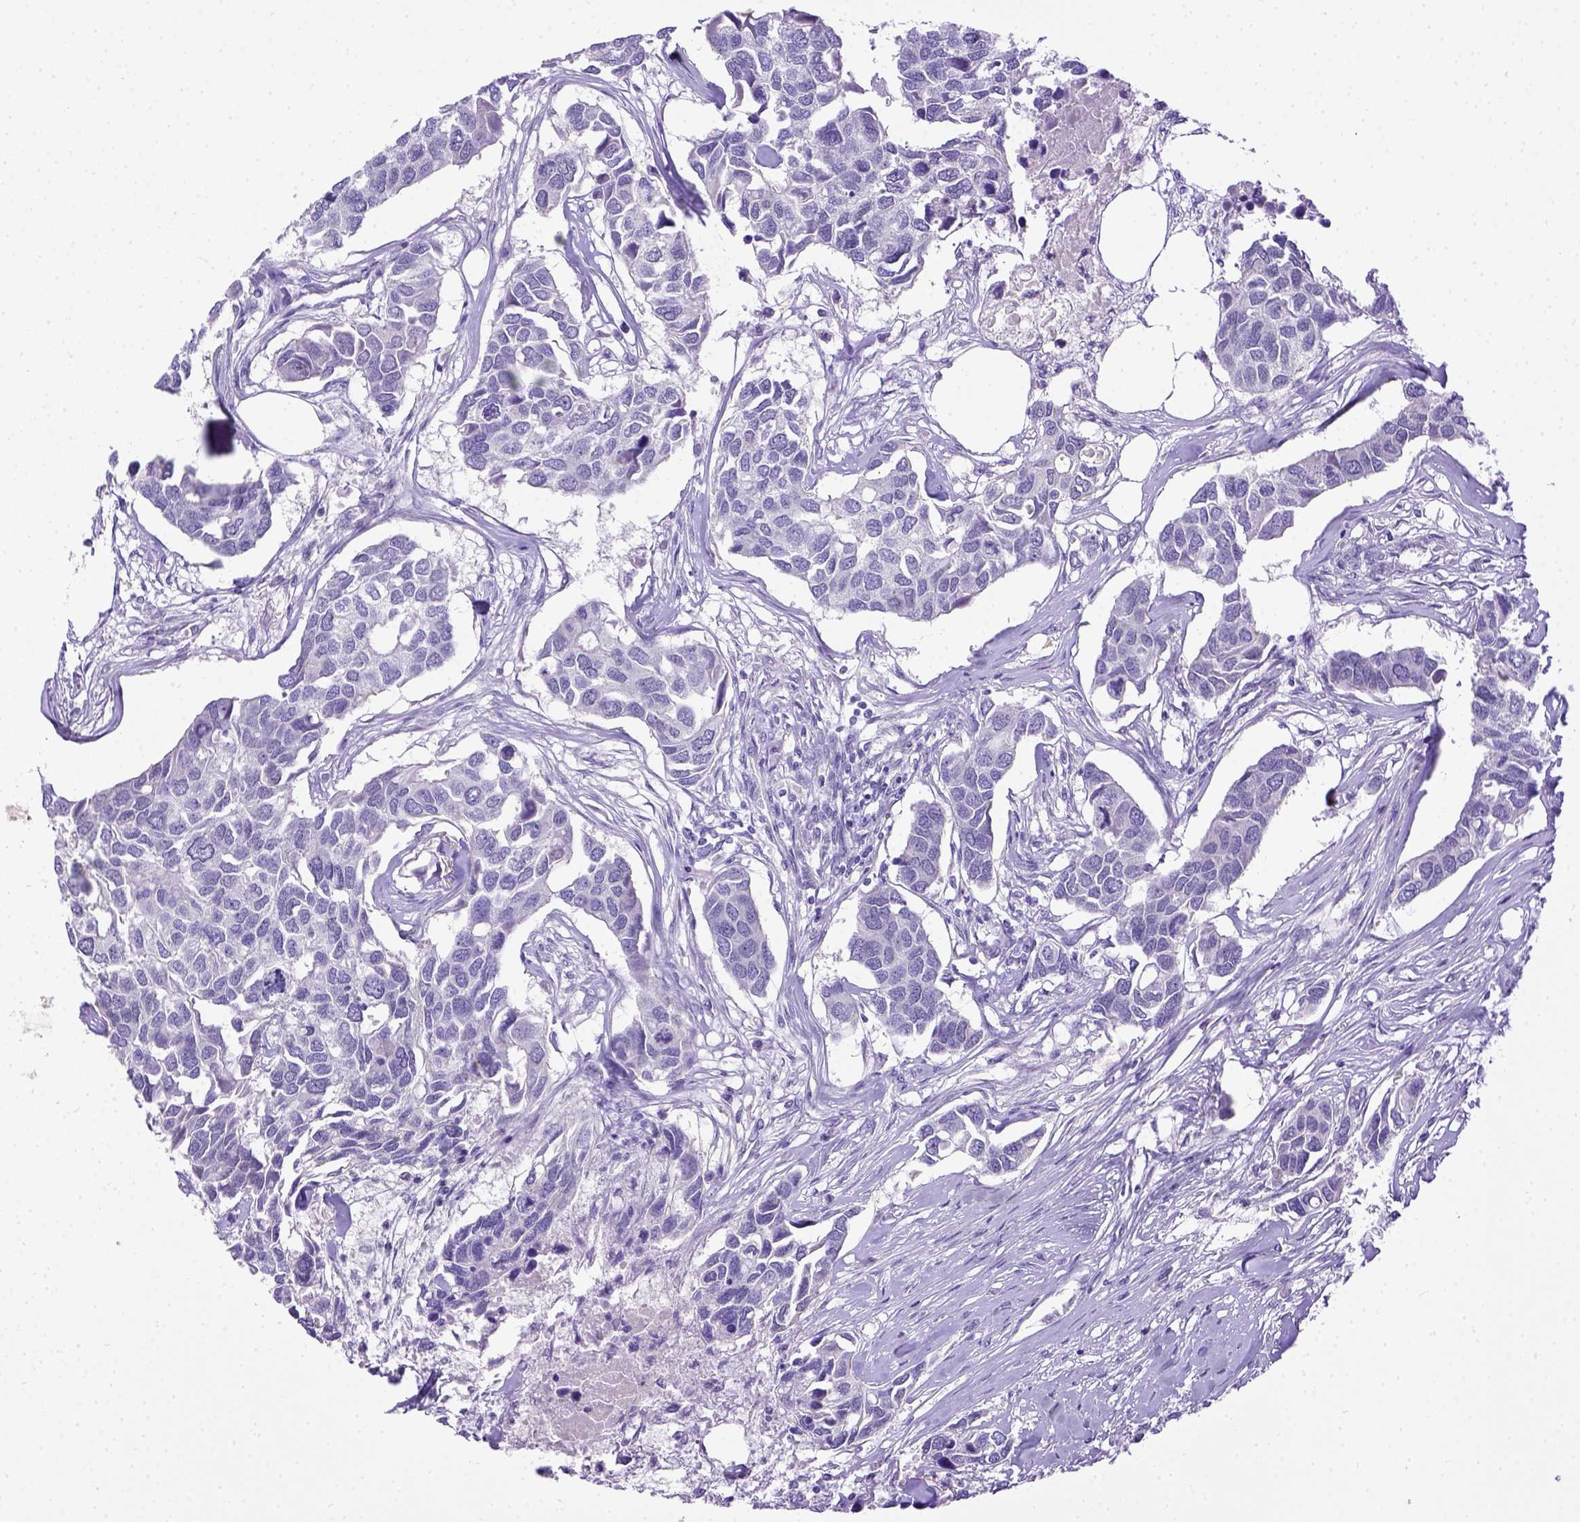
{"staining": {"intensity": "negative", "quantity": "none", "location": "none"}, "tissue": "breast cancer", "cell_type": "Tumor cells", "image_type": "cancer", "snomed": [{"axis": "morphology", "description": "Duct carcinoma"}, {"axis": "topography", "description": "Breast"}], "caption": "Immunohistochemical staining of human breast cancer (intraductal carcinoma) displays no significant positivity in tumor cells.", "gene": "ESR1", "patient": {"sex": "female", "age": 83}}